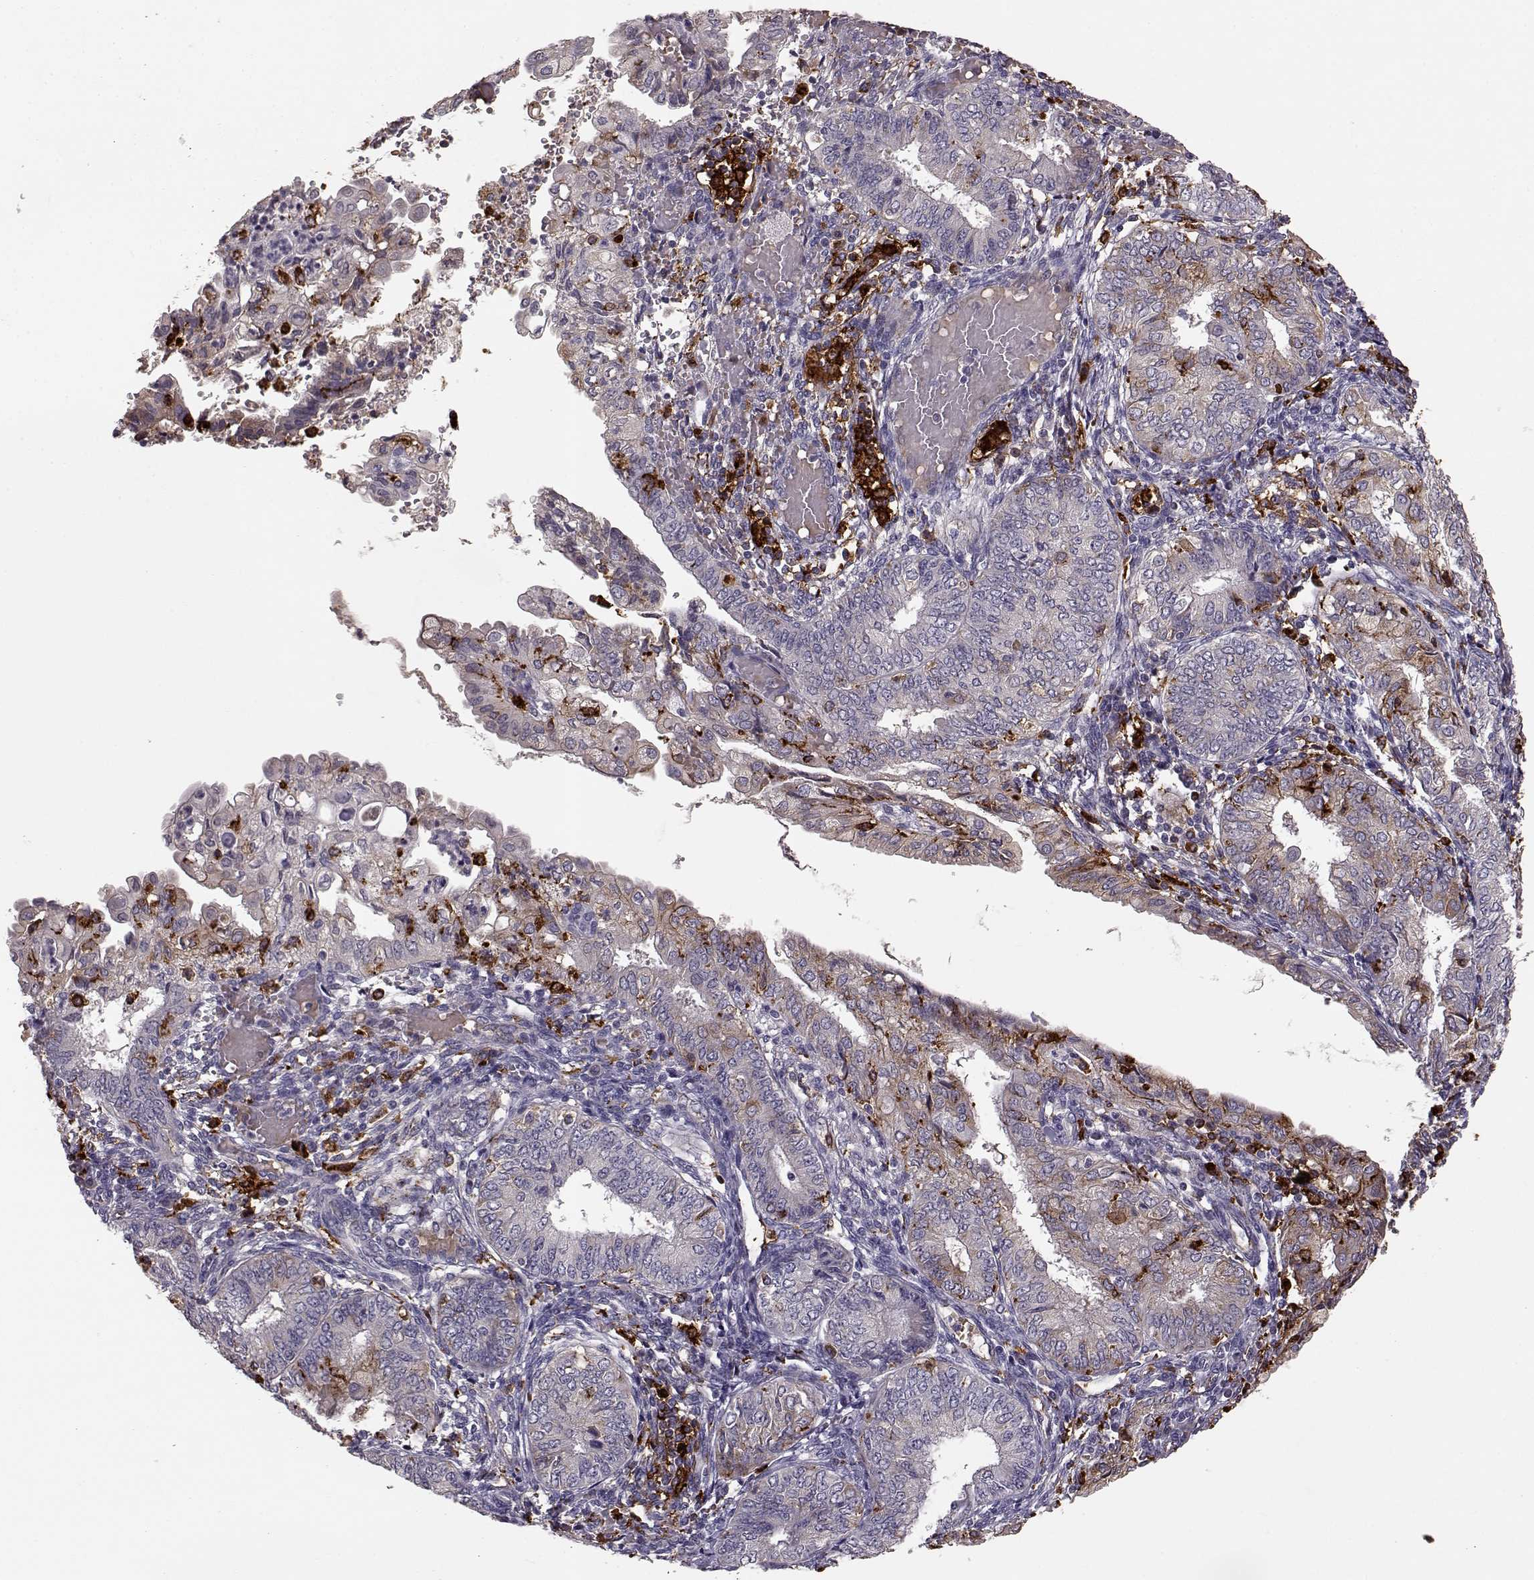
{"staining": {"intensity": "weak", "quantity": "<25%", "location": "cytoplasmic/membranous"}, "tissue": "endometrial cancer", "cell_type": "Tumor cells", "image_type": "cancer", "snomed": [{"axis": "morphology", "description": "Adenocarcinoma, NOS"}, {"axis": "topography", "description": "Endometrium"}], "caption": "High power microscopy histopathology image of an immunohistochemistry (IHC) photomicrograph of adenocarcinoma (endometrial), revealing no significant expression in tumor cells.", "gene": "CCNF", "patient": {"sex": "female", "age": 68}}